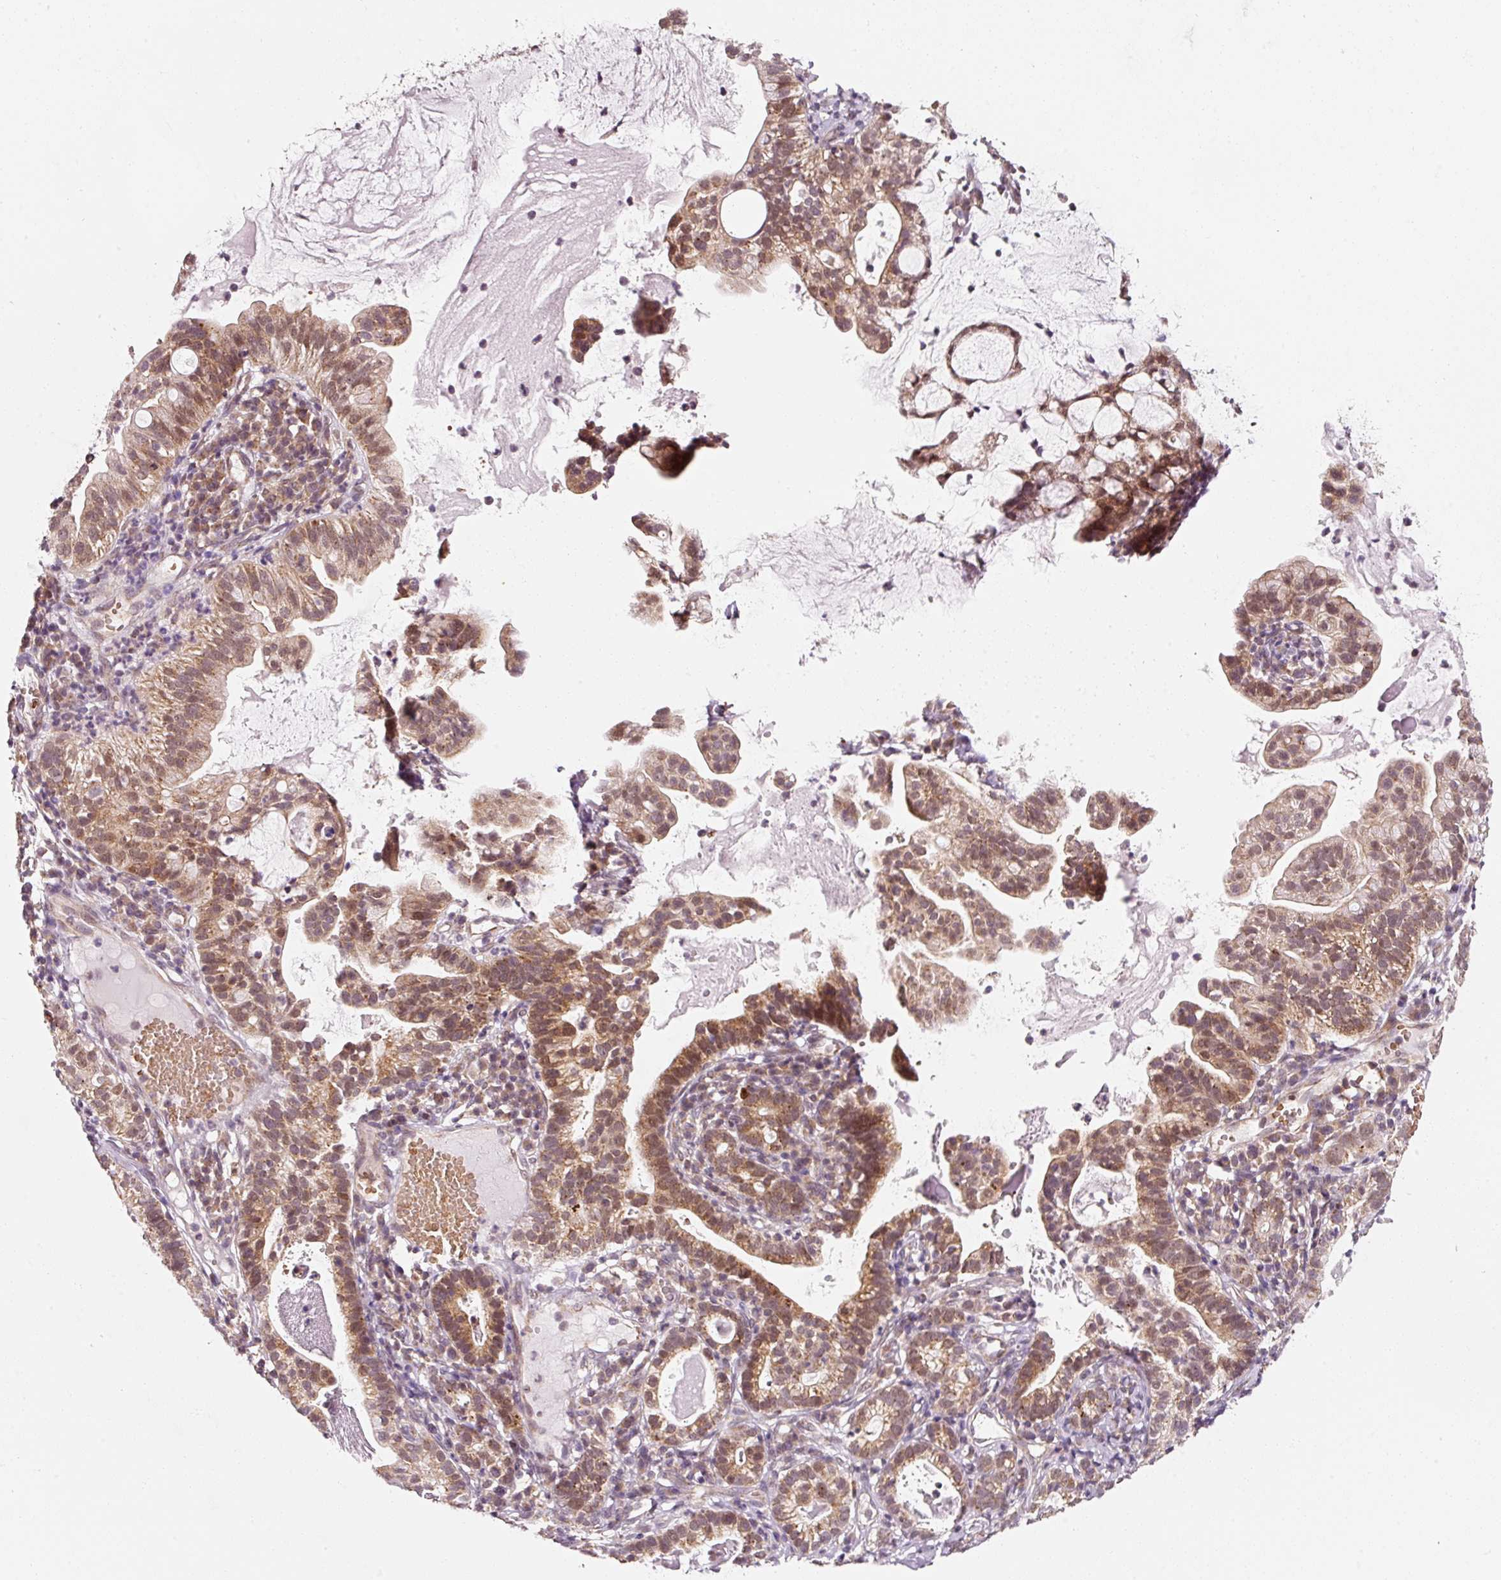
{"staining": {"intensity": "moderate", "quantity": ">75%", "location": "cytoplasmic/membranous,nuclear"}, "tissue": "cervical cancer", "cell_type": "Tumor cells", "image_type": "cancer", "snomed": [{"axis": "morphology", "description": "Adenocarcinoma, NOS"}, {"axis": "topography", "description": "Cervix"}], "caption": "Protein staining by IHC demonstrates moderate cytoplasmic/membranous and nuclear staining in about >75% of tumor cells in cervical cancer.", "gene": "ZNF460", "patient": {"sex": "female", "age": 41}}